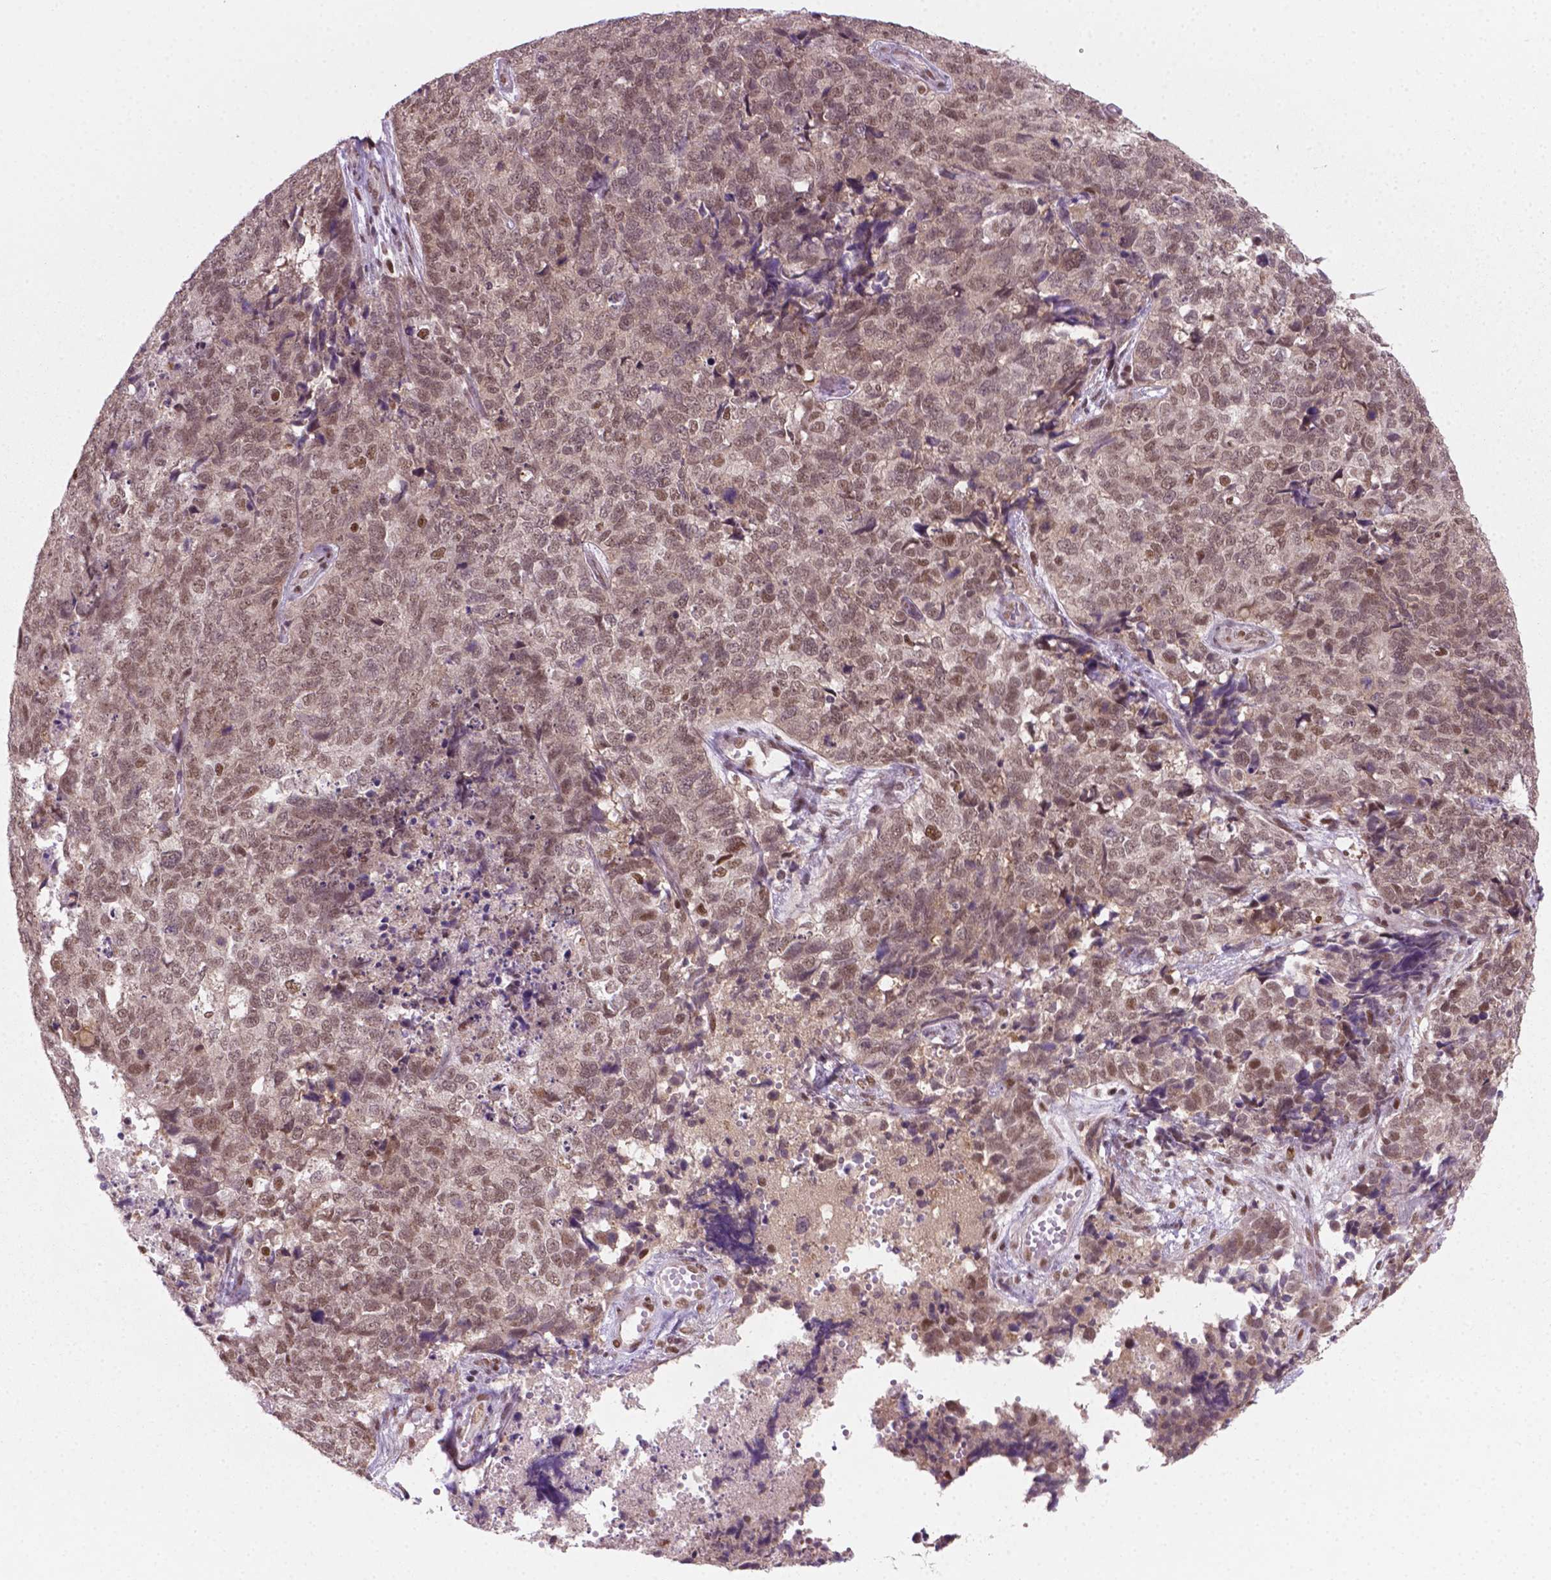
{"staining": {"intensity": "moderate", "quantity": ">75%", "location": "nuclear"}, "tissue": "cervical cancer", "cell_type": "Tumor cells", "image_type": "cancer", "snomed": [{"axis": "morphology", "description": "Squamous cell carcinoma, NOS"}, {"axis": "topography", "description": "Cervix"}], "caption": "Immunohistochemical staining of human cervical squamous cell carcinoma demonstrates medium levels of moderate nuclear staining in about >75% of tumor cells.", "gene": "PHAX", "patient": {"sex": "female", "age": 63}}